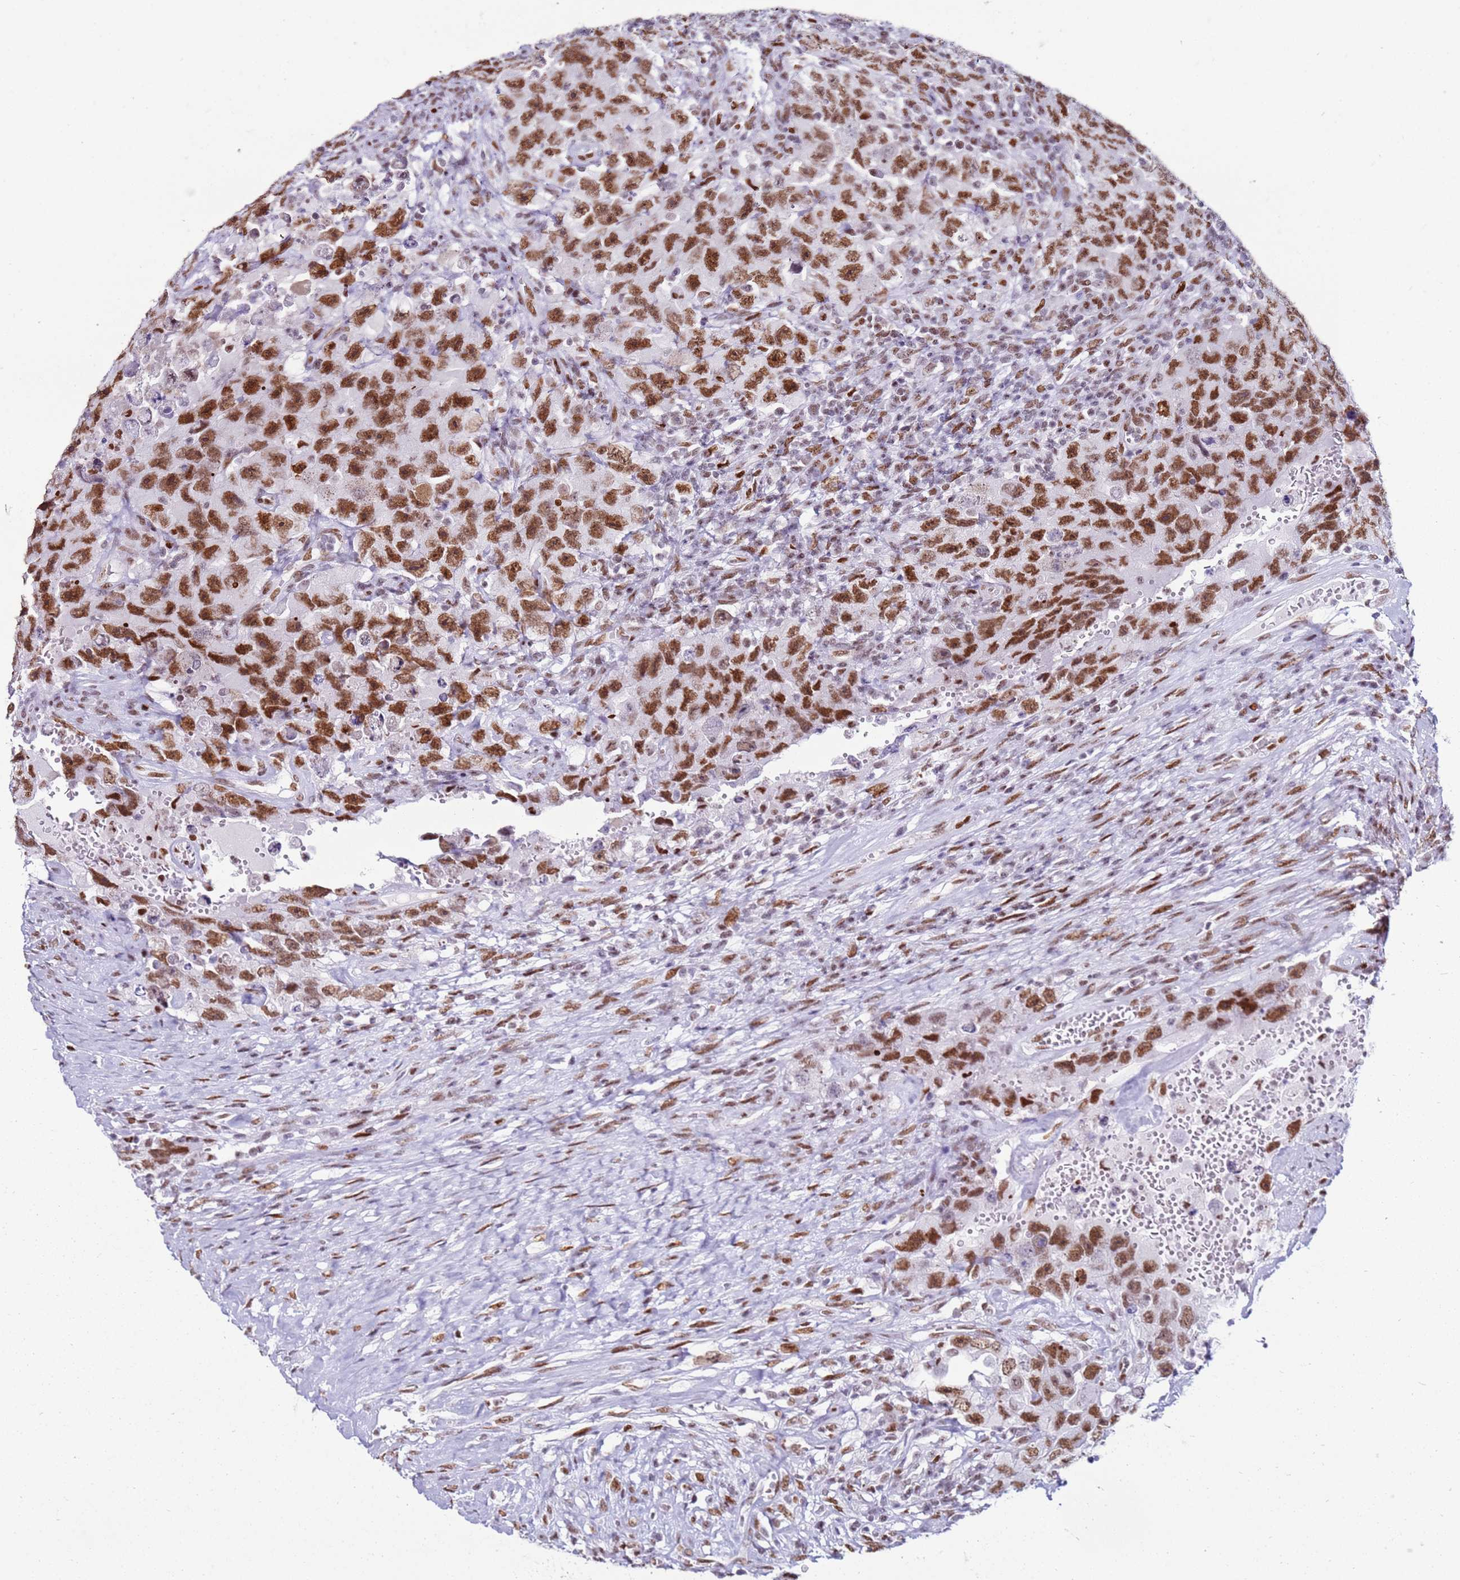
{"staining": {"intensity": "moderate", "quantity": ">75%", "location": "nuclear"}, "tissue": "testis cancer", "cell_type": "Tumor cells", "image_type": "cancer", "snomed": [{"axis": "morphology", "description": "Carcinoma, Embryonal, NOS"}, {"axis": "topography", "description": "Testis"}], "caption": "Testis cancer stained for a protein (brown) reveals moderate nuclear positive expression in approximately >75% of tumor cells.", "gene": "KPNA4", "patient": {"sex": "male", "age": 26}}